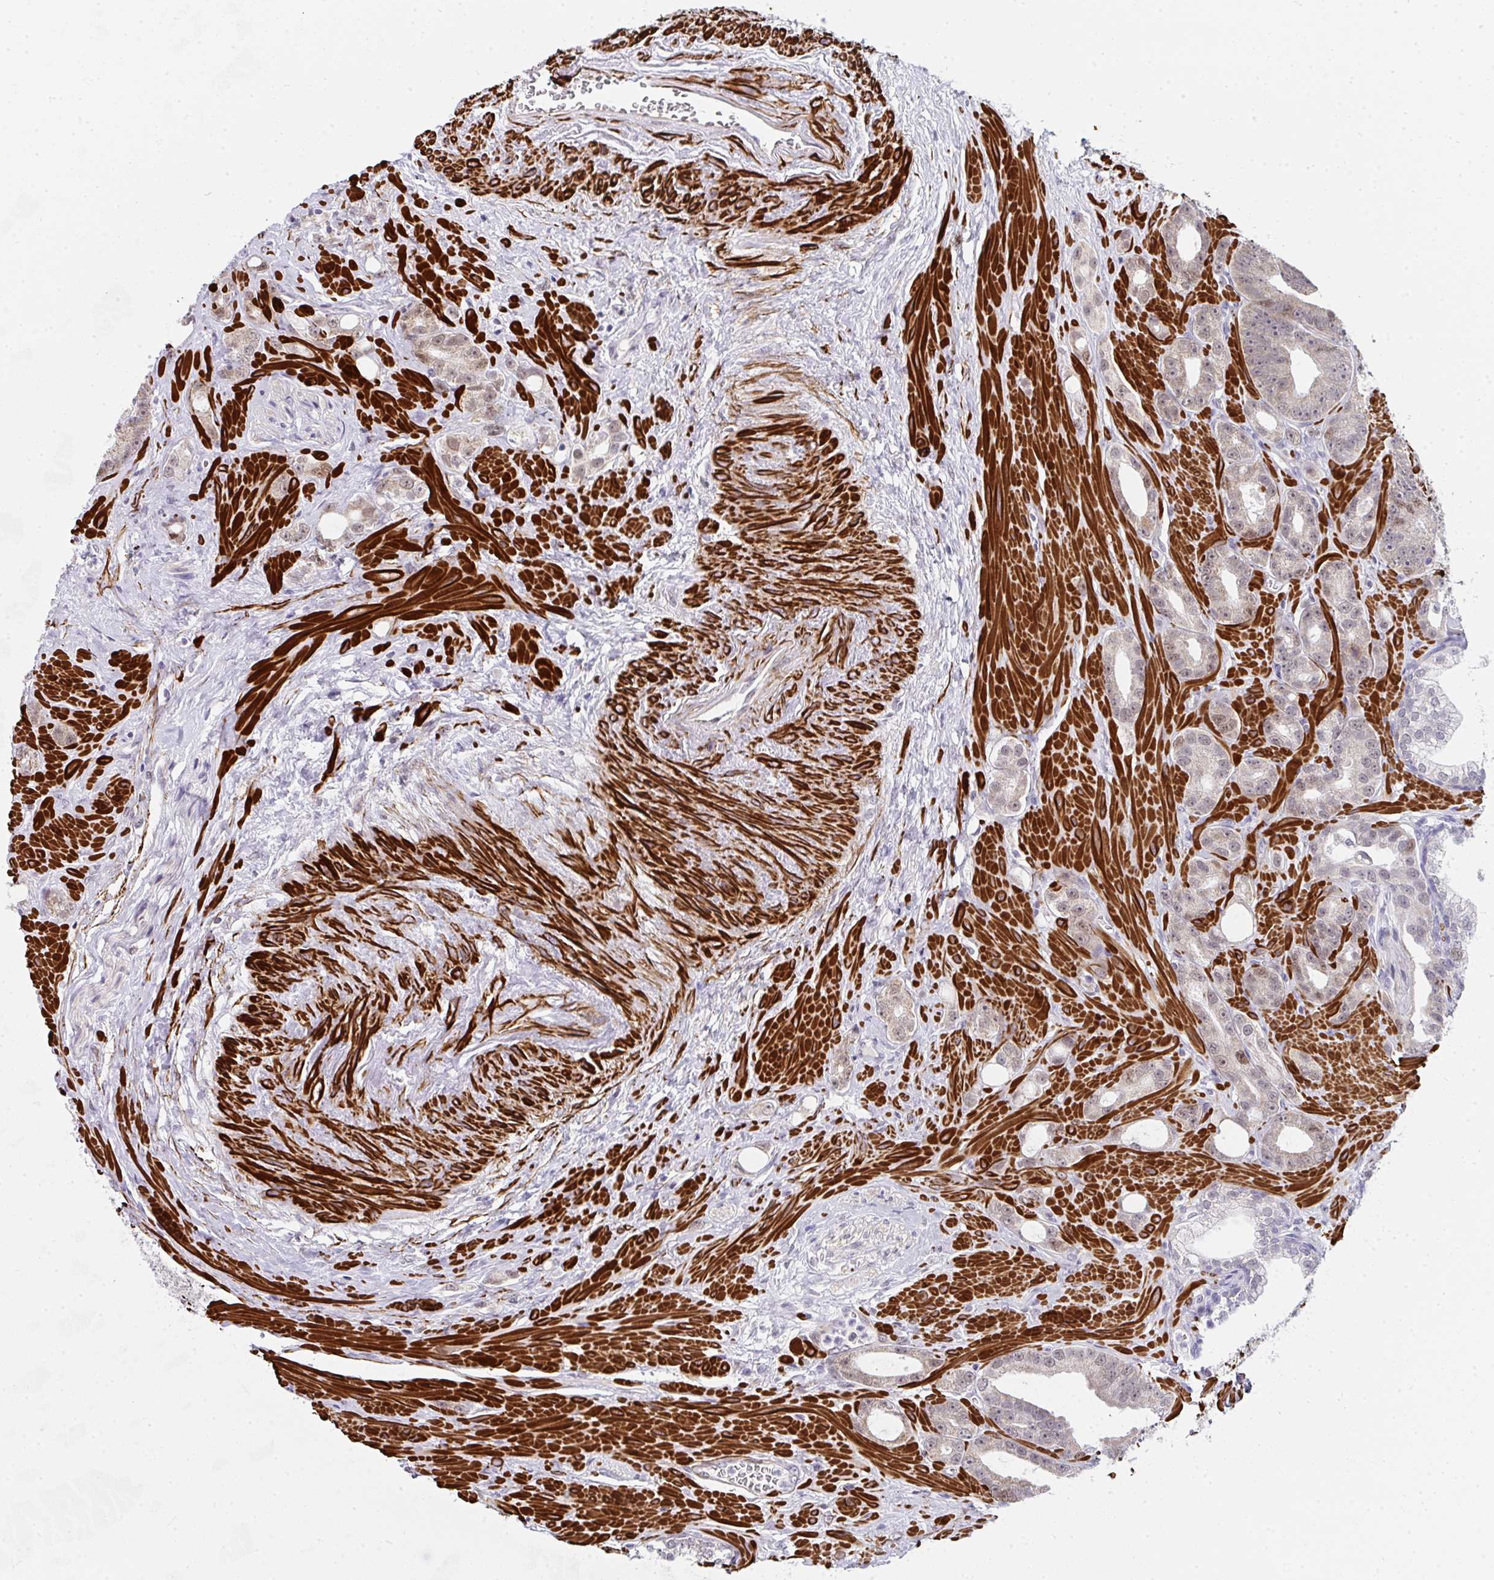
{"staining": {"intensity": "weak", "quantity": "25%-75%", "location": "cytoplasmic/membranous,nuclear"}, "tissue": "prostate cancer", "cell_type": "Tumor cells", "image_type": "cancer", "snomed": [{"axis": "morphology", "description": "Adenocarcinoma, High grade"}, {"axis": "topography", "description": "Prostate"}], "caption": "A photomicrograph of human prostate high-grade adenocarcinoma stained for a protein demonstrates weak cytoplasmic/membranous and nuclear brown staining in tumor cells.", "gene": "GINS2", "patient": {"sex": "male", "age": 65}}